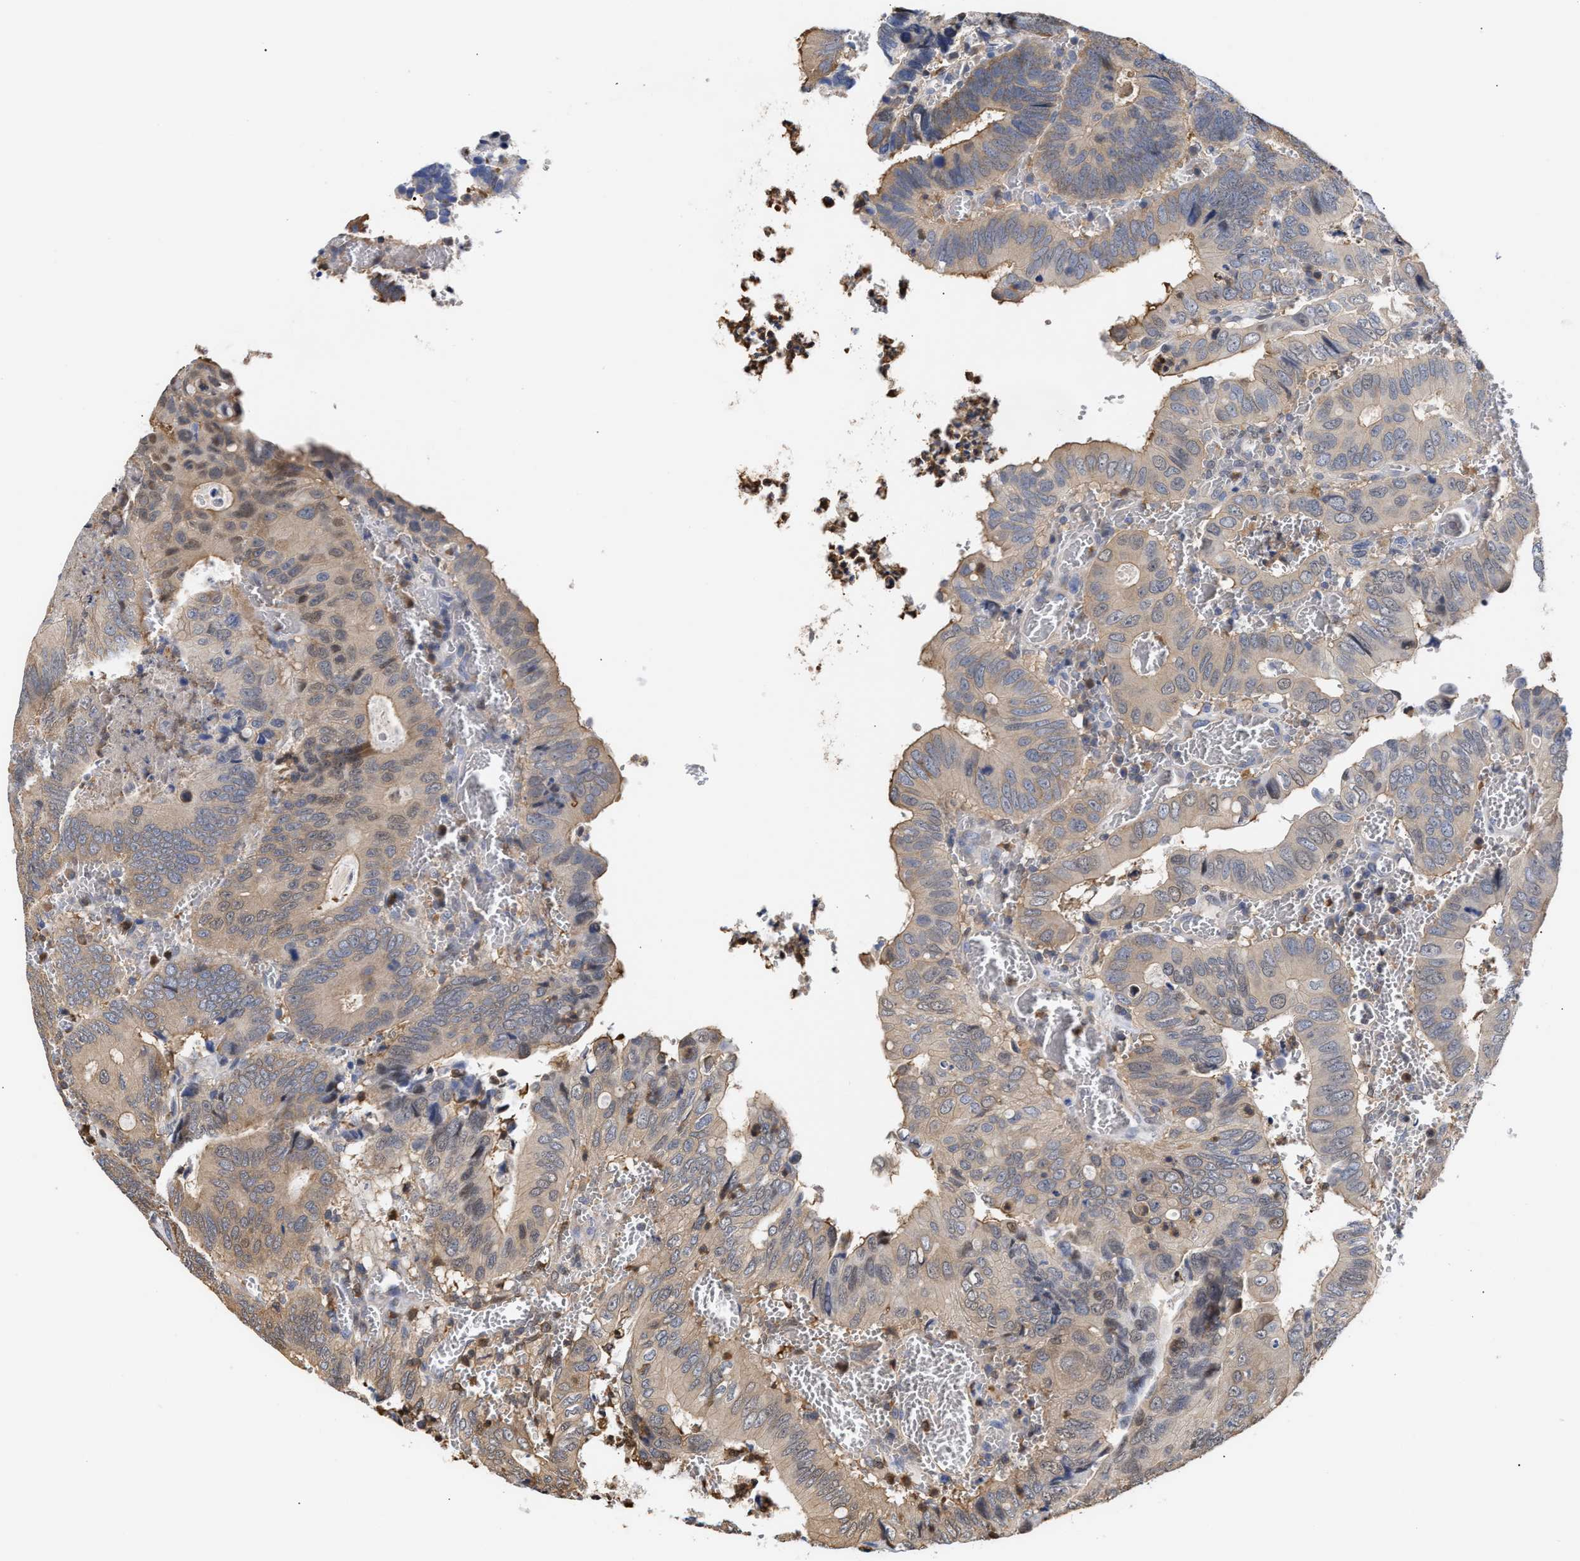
{"staining": {"intensity": "weak", "quantity": "25%-75%", "location": "cytoplasmic/membranous"}, "tissue": "colorectal cancer", "cell_type": "Tumor cells", "image_type": "cancer", "snomed": [{"axis": "morphology", "description": "Inflammation, NOS"}, {"axis": "morphology", "description": "Adenocarcinoma, NOS"}, {"axis": "topography", "description": "Colon"}], "caption": "IHC (DAB (3,3'-diaminobenzidine)) staining of colorectal adenocarcinoma displays weak cytoplasmic/membranous protein positivity in about 25%-75% of tumor cells.", "gene": "KLHDC1", "patient": {"sex": "male", "age": 72}}